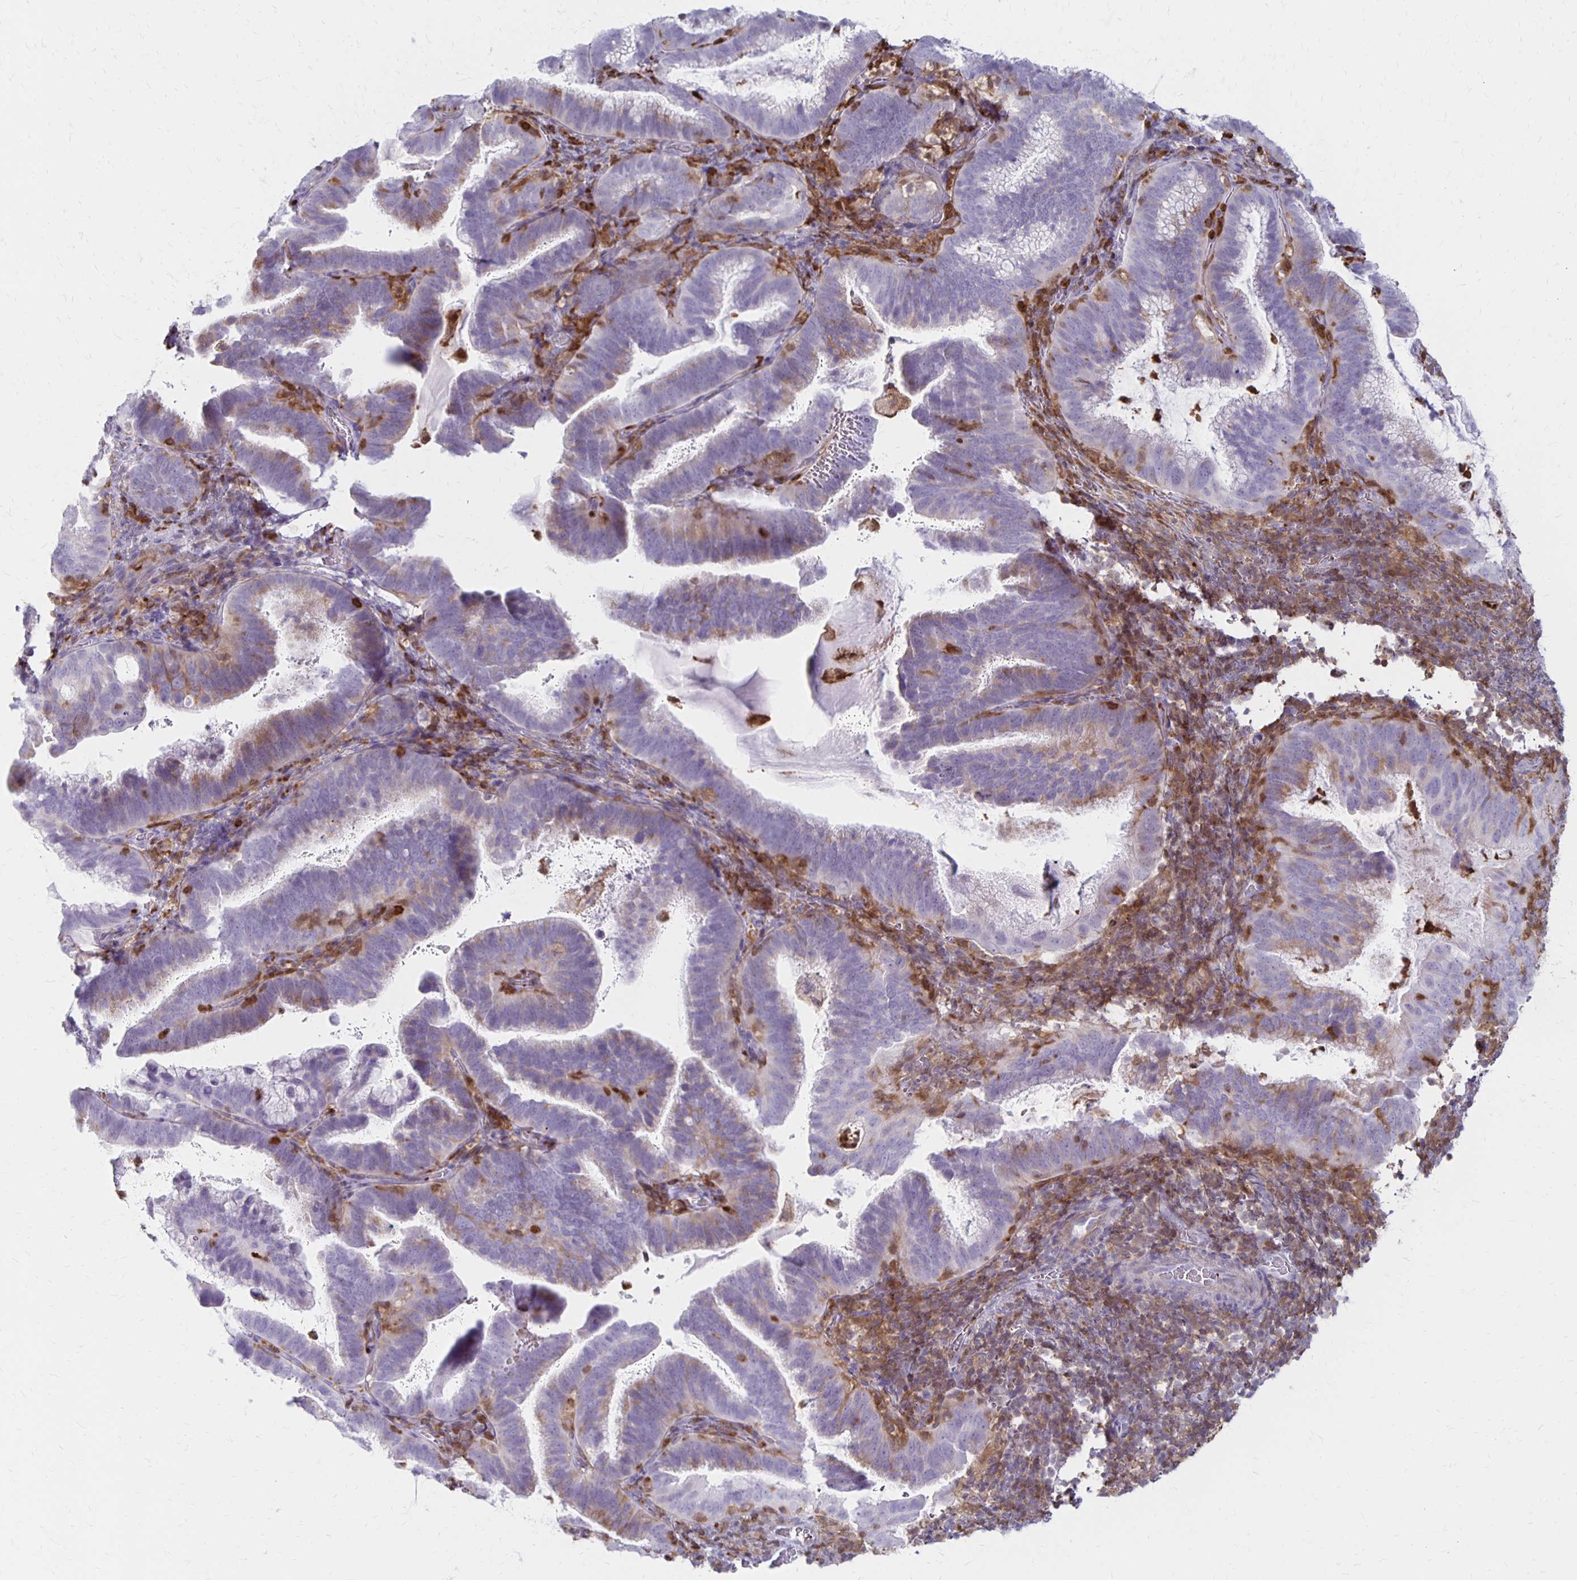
{"staining": {"intensity": "negative", "quantity": "none", "location": "none"}, "tissue": "cervical cancer", "cell_type": "Tumor cells", "image_type": "cancer", "snomed": [{"axis": "morphology", "description": "Adenocarcinoma, NOS"}, {"axis": "topography", "description": "Cervix"}], "caption": "Immunohistochemistry of human cervical cancer exhibits no expression in tumor cells.", "gene": "CCL21", "patient": {"sex": "female", "age": 61}}